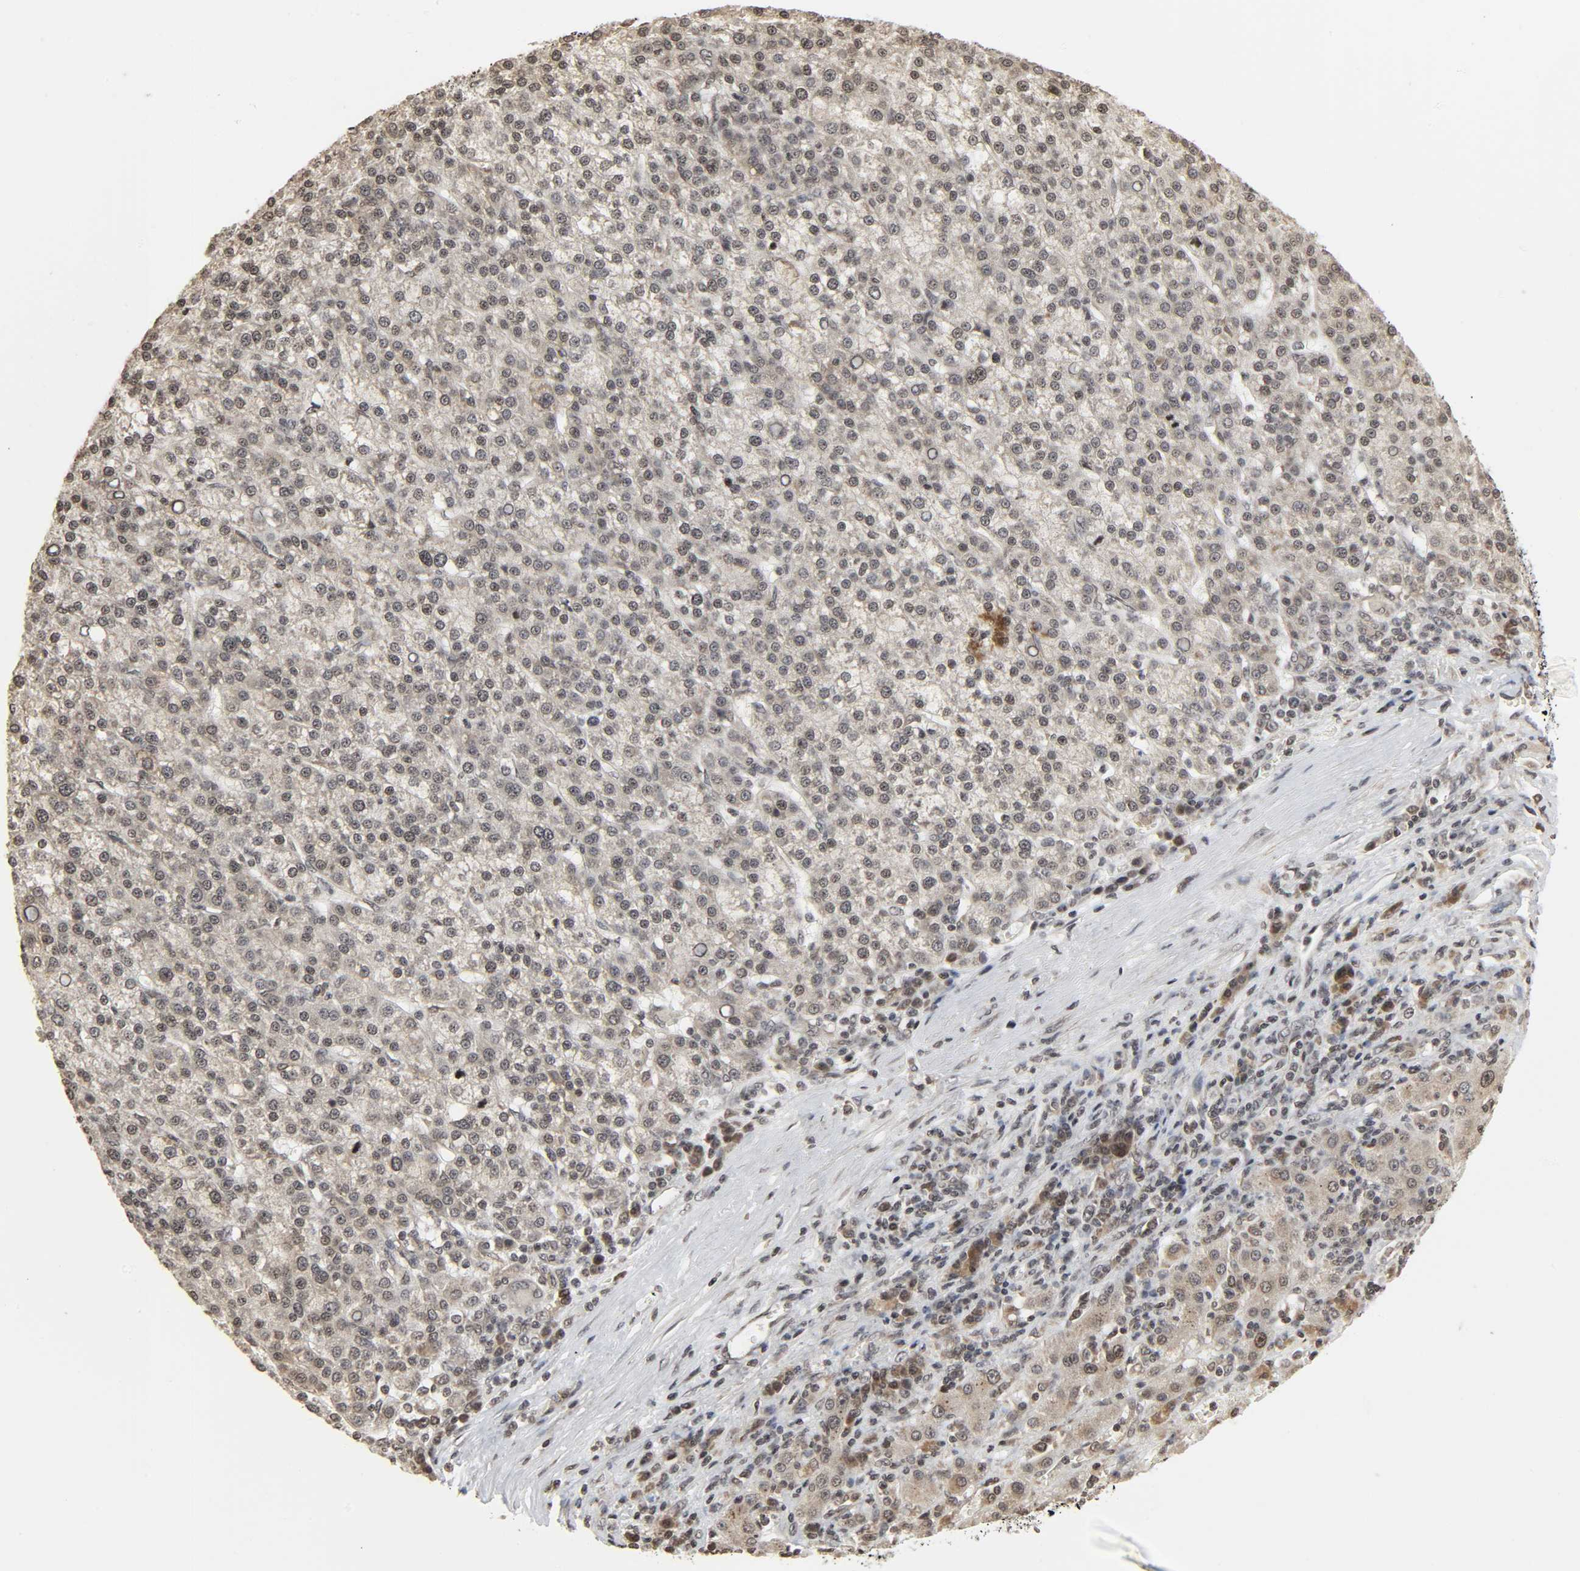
{"staining": {"intensity": "negative", "quantity": "none", "location": "none"}, "tissue": "liver cancer", "cell_type": "Tumor cells", "image_type": "cancer", "snomed": [{"axis": "morphology", "description": "Carcinoma, Hepatocellular, NOS"}, {"axis": "topography", "description": "Liver"}], "caption": "Tumor cells are negative for brown protein staining in liver cancer (hepatocellular carcinoma).", "gene": "XRCC1", "patient": {"sex": "female", "age": 58}}